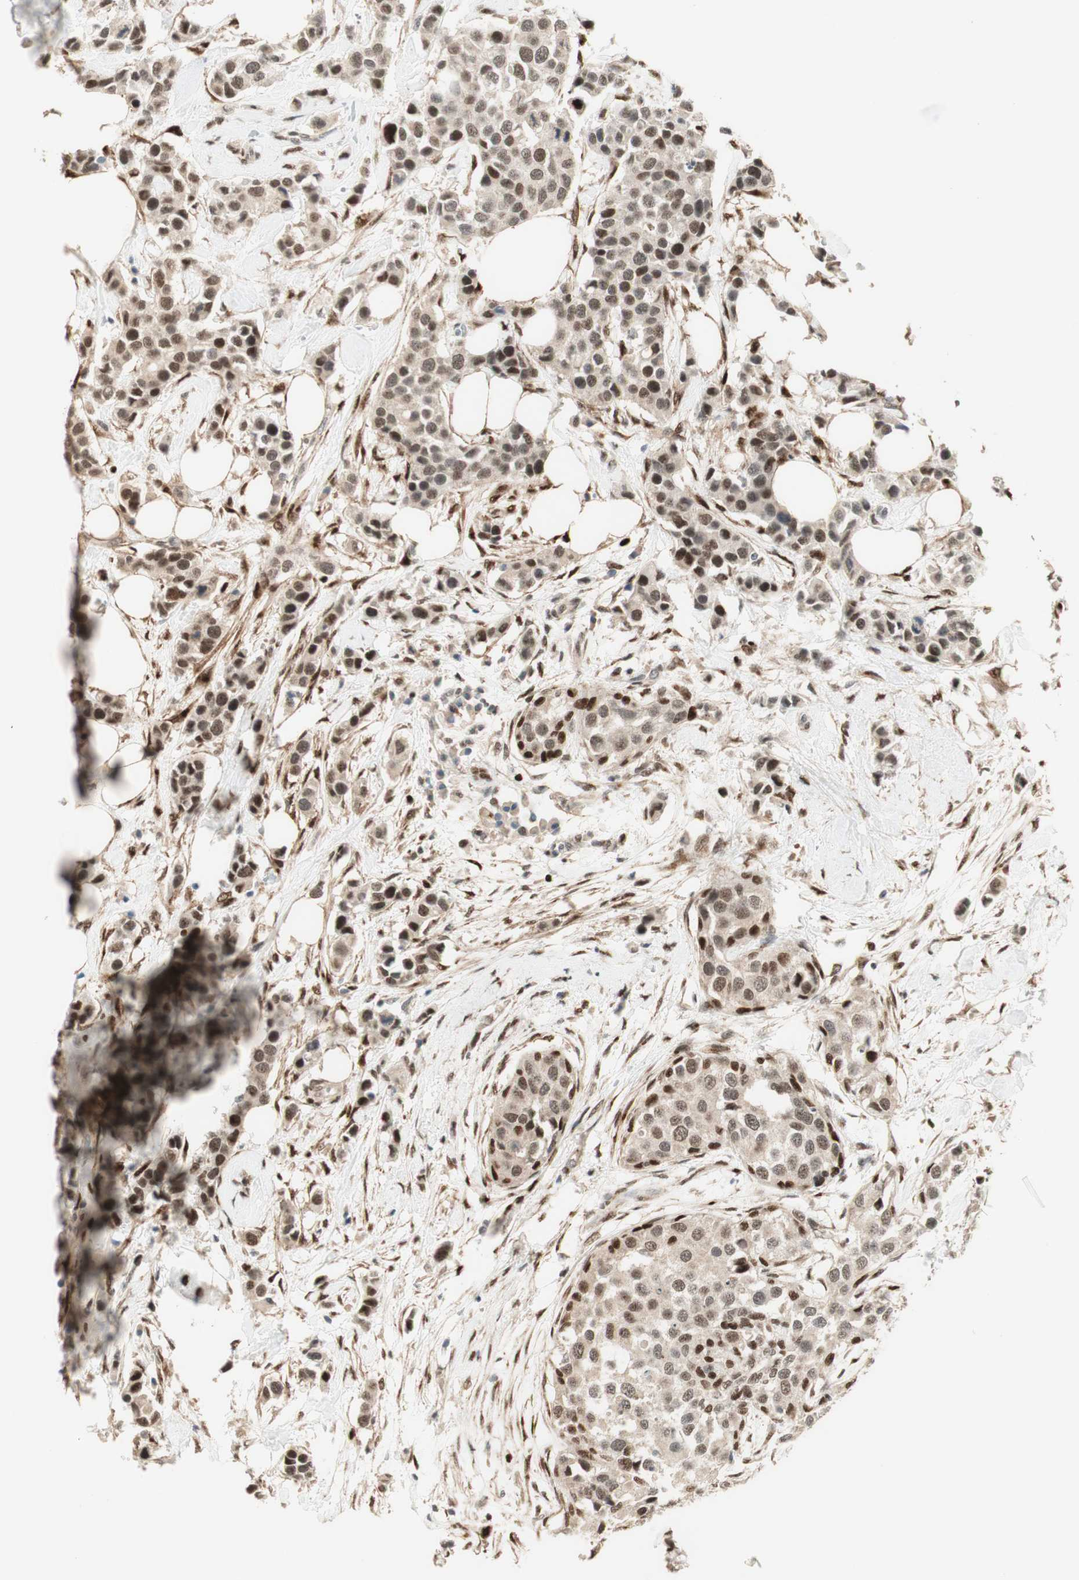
{"staining": {"intensity": "strong", "quantity": ">75%", "location": "nuclear"}, "tissue": "breast cancer", "cell_type": "Tumor cells", "image_type": "cancer", "snomed": [{"axis": "morphology", "description": "Normal tissue, NOS"}, {"axis": "morphology", "description": "Duct carcinoma"}, {"axis": "topography", "description": "Breast"}], "caption": "Protein analysis of breast cancer (infiltrating ductal carcinoma) tissue shows strong nuclear staining in approximately >75% of tumor cells.", "gene": "FOXP1", "patient": {"sex": "female", "age": 50}}